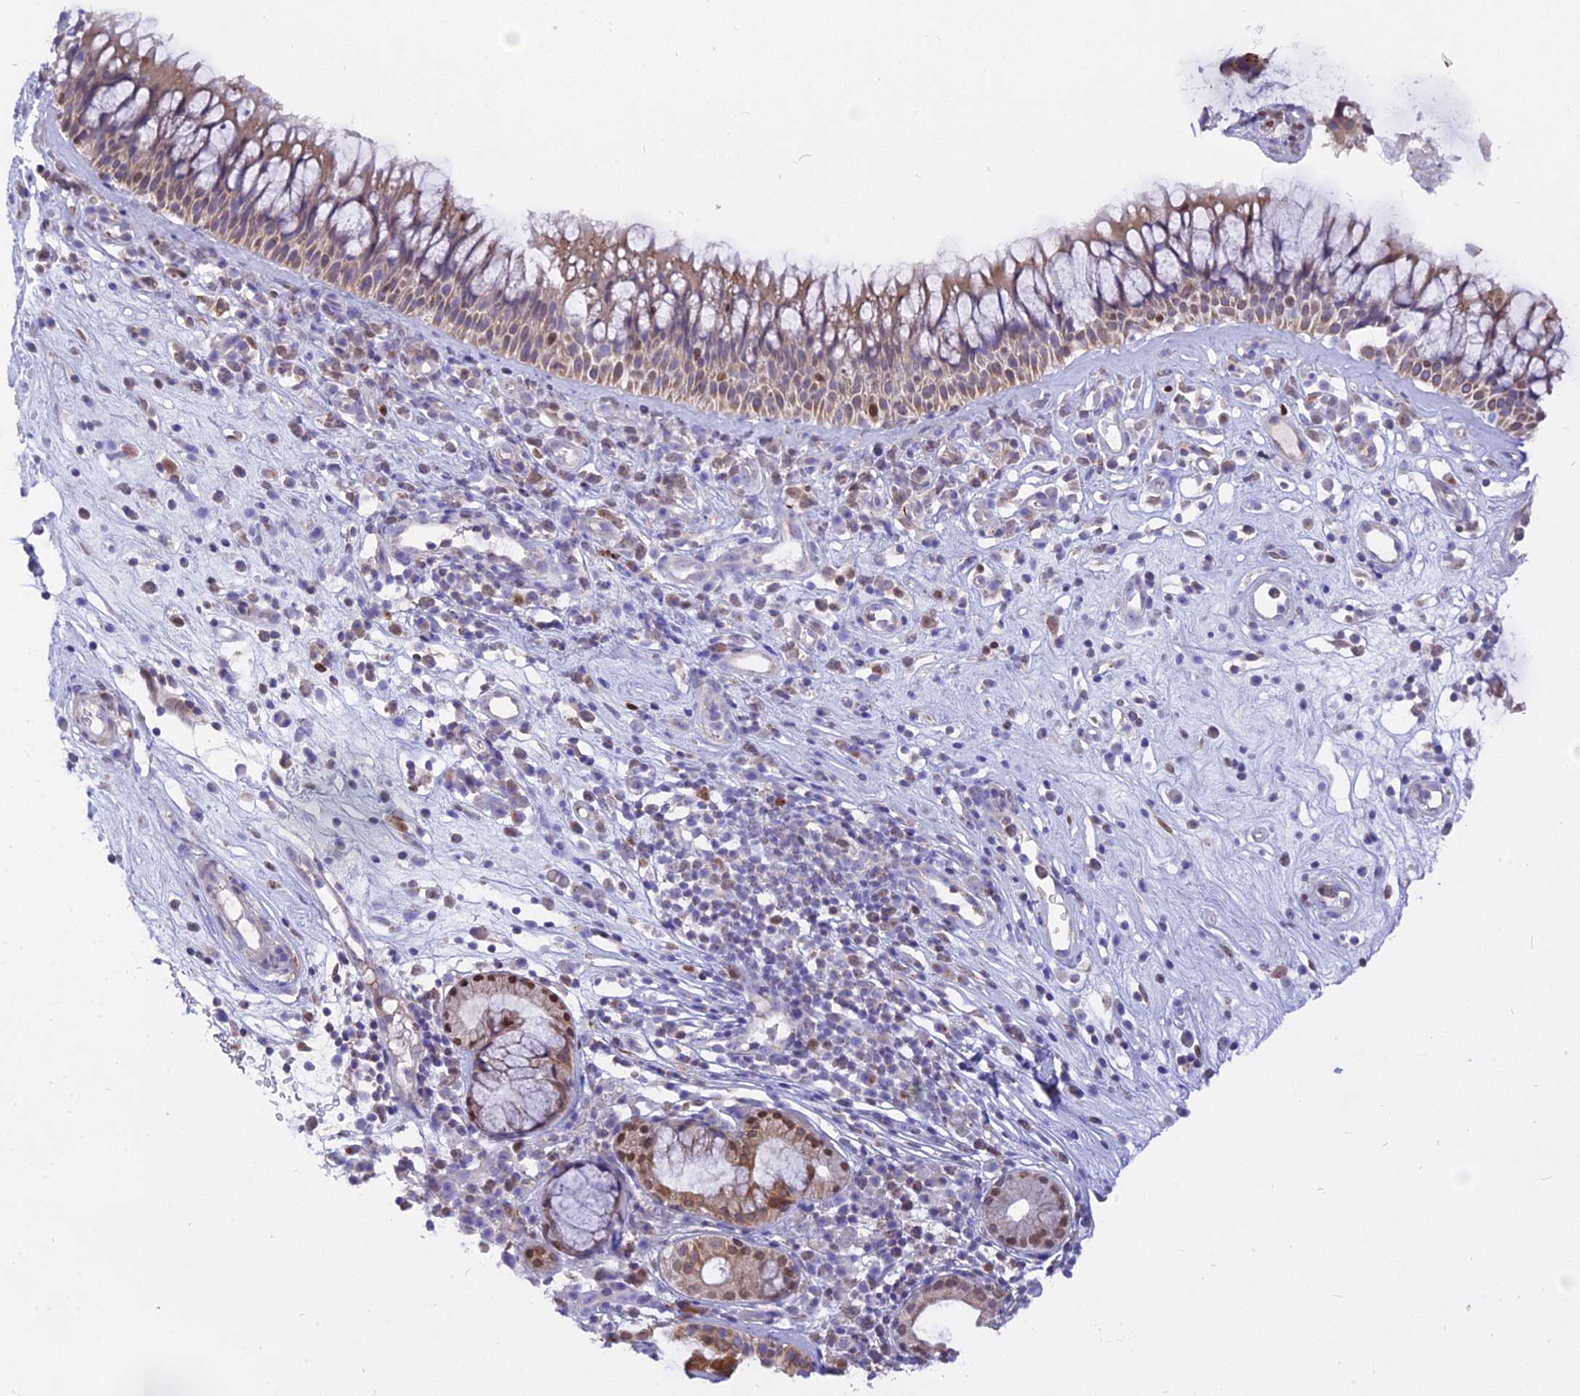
{"staining": {"intensity": "moderate", "quantity": "25%-75%", "location": "cytoplasmic/membranous"}, "tissue": "nasopharynx", "cell_type": "Respiratory epithelial cells", "image_type": "normal", "snomed": [{"axis": "morphology", "description": "Normal tissue, NOS"}, {"axis": "morphology", "description": "Inflammation, NOS"}, {"axis": "morphology", "description": "Malignant melanoma, Metastatic site"}, {"axis": "topography", "description": "Nasopharynx"}], "caption": "The image displays staining of normal nasopharynx, revealing moderate cytoplasmic/membranous protein positivity (brown color) within respiratory epithelial cells.", "gene": "CENPV", "patient": {"sex": "male", "age": 70}}